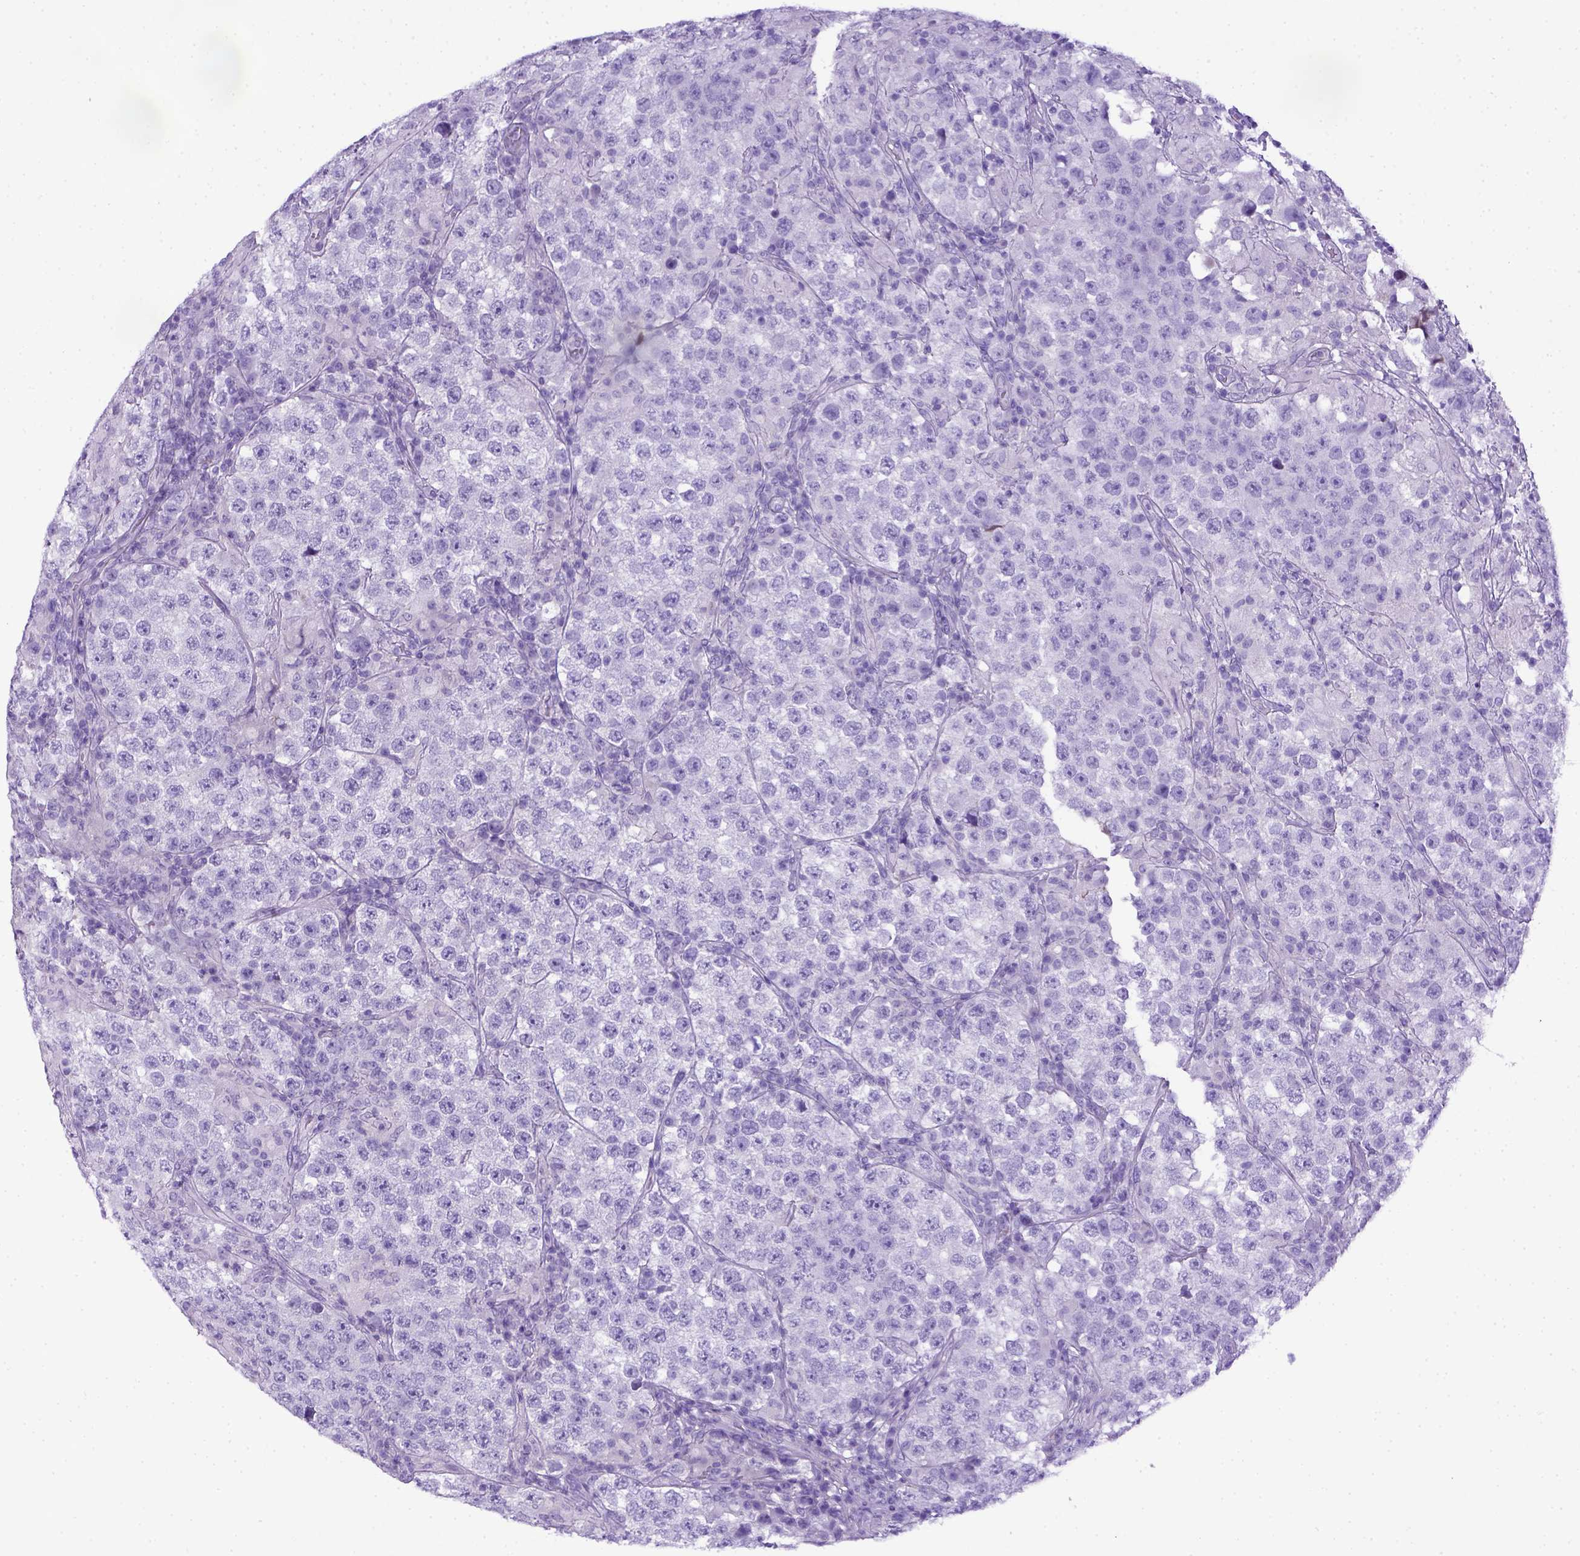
{"staining": {"intensity": "negative", "quantity": "none", "location": "none"}, "tissue": "testis cancer", "cell_type": "Tumor cells", "image_type": "cancer", "snomed": [{"axis": "morphology", "description": "Seminoma, NOS"}, {"axis": "morphology", "description": "Carcinoma, Embryonal, NOS"}, {"axis": "topography", "description": "Testis"}], "caption": "DAB immunohistochemical staining of human testis cancer reveals no significant positivity in tumor cells.", "gene": "ITIH4", "patient": {"sex": "male", "age": 41}}